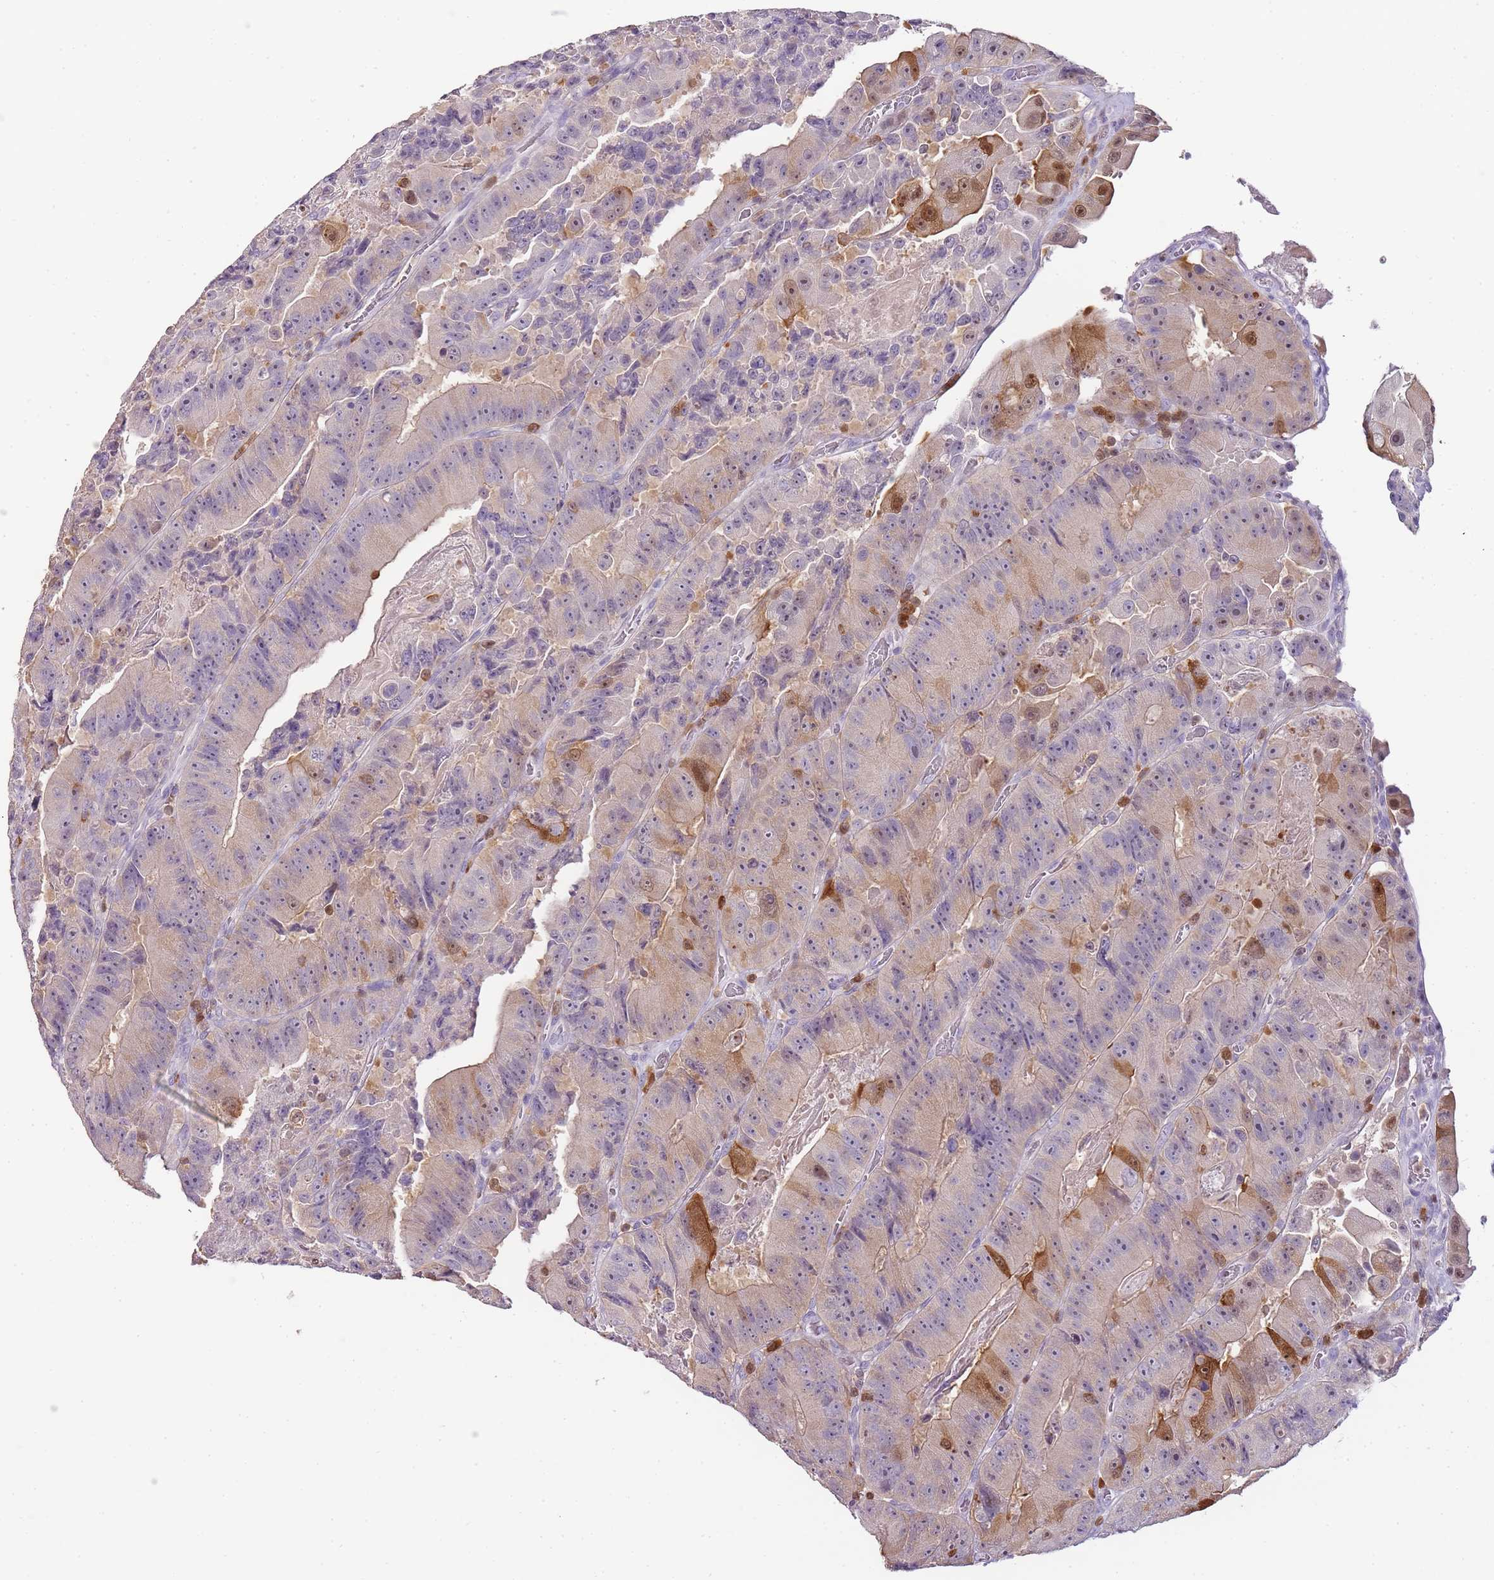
{"staining": {"intensity": "moderate", "quantity": "<25%", "location": "cytoplasmic/membranous"}, "tissue": "colorectal cancer", "cell_type": "Tumor cells", "image_type": "cancer", "snomed": [{"axis": "morphology", "description": "Adenocarcinoma, NOS"}, {"axis": "topography", "description": "Colon"}], "caption": "Immunohistochemical staining of colorectal cancer shows low levels of moderate cytoplasmic/membranous protein positivity in about <25% of tumor cells. Ihc stains the protein in brown and the nuclei are stained blue.", "gene": "ZBP1", "patient": {"sex": "female", "age": 86}}